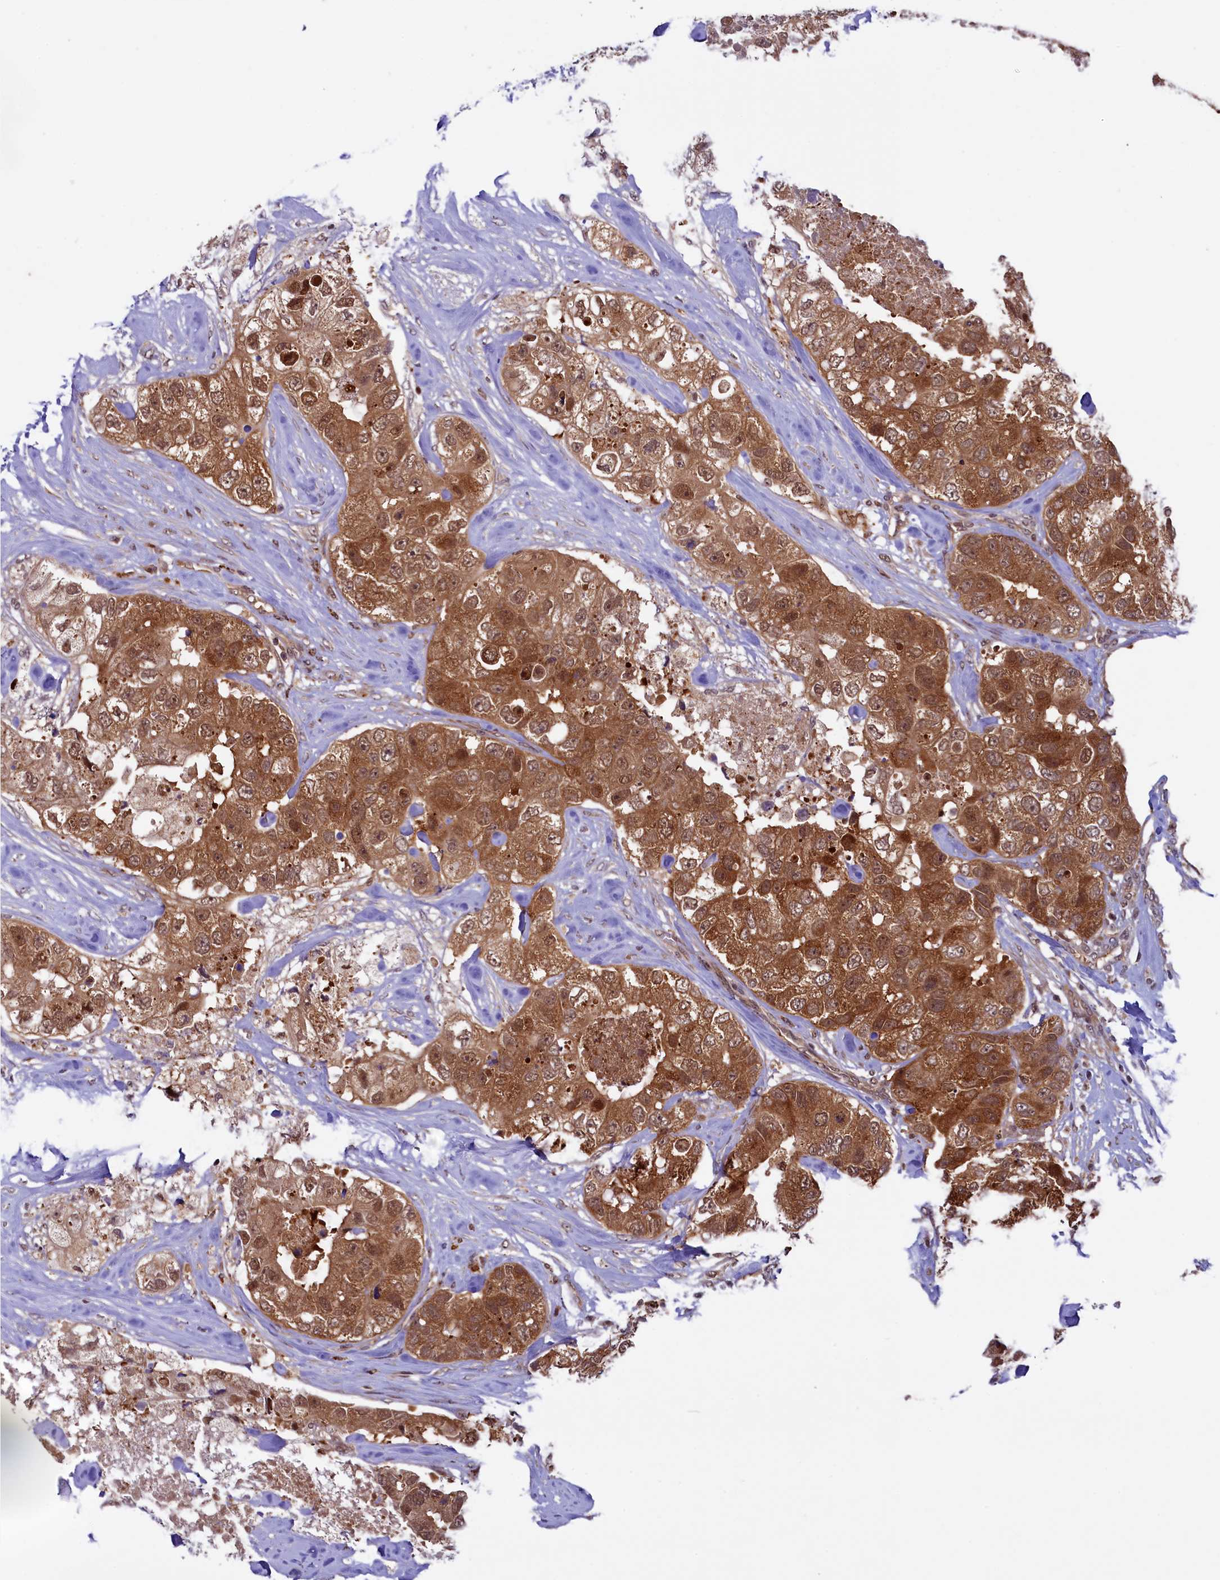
{"staining": {"intensity": "strong", "quantity": ">75%", "location": "cytoplasmic/membranous,nuclear"}, "tissue": "breast cancer", "cell_type": "Tumor cells", "image_type": "cancer", "snomed": [{"axis": "morphology", "description": "Duct carcinoma"}, {"axis": "topography", "description": "Breast"}], "caption": "This is an image of immunohistochemistry staining of breast cancer (intraductal carcinoma), which shows strong staining in the cytoplasmic/membranous and nuclear of tumor cells.", "gene": "SLC7A6OS", "patient": {"sex": "female", "age": 62}}